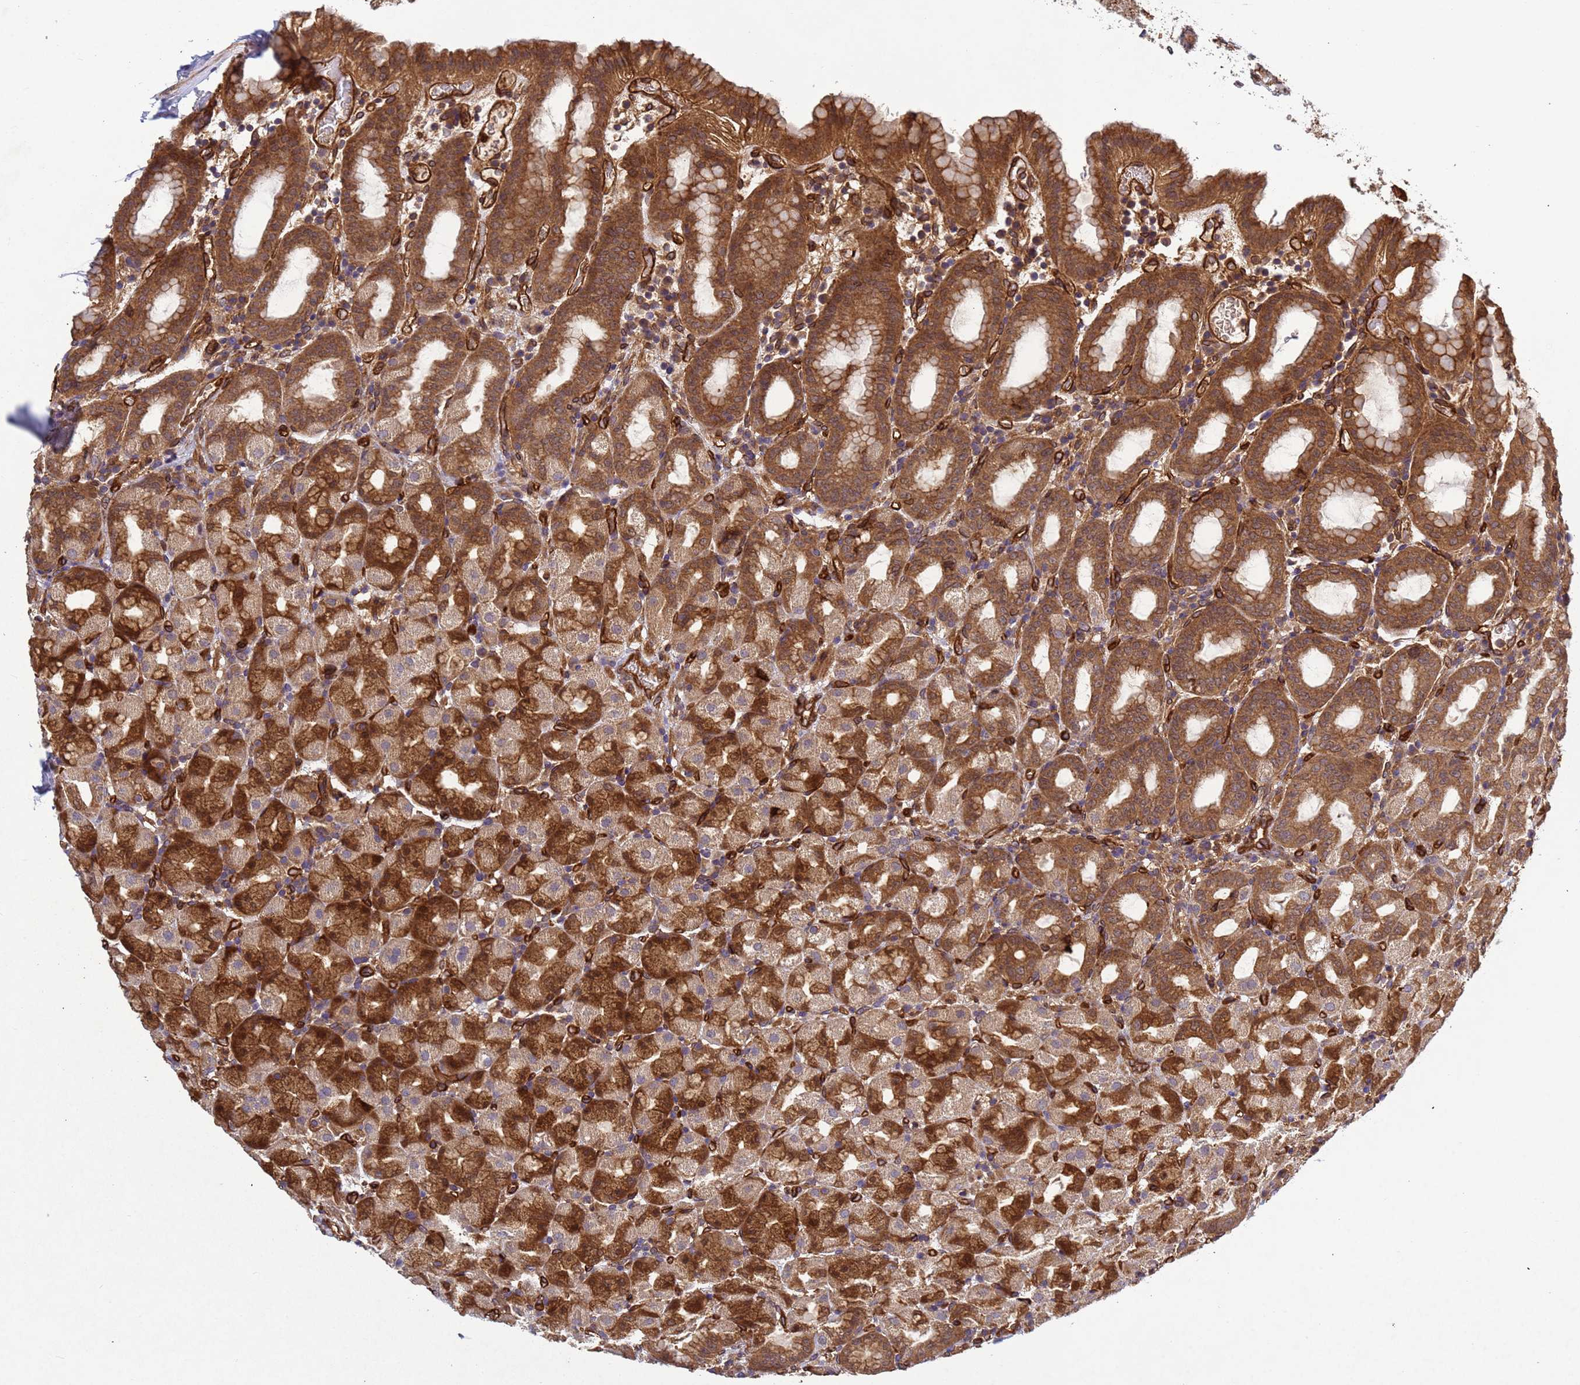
{"staining": {"intensity": "strong", "quantity": ">75%", "location": "cytoplasmic/membranous"}, "tissue": "stomach", "cell_type": "Glandular cells", "image_type": "normal", "snomed": [{"axis": "morphology", "description": "Normal tissue, NOS"}, {"axis": "topography", "description": "Stomach, upper"}, {"axis": "topography", "description": "Stomach, lower"}, {"axis": "topography", "description": "Small intestine"}], "caption": "About >75% of glandular cells in benign stomach display strong cytoplasmic/membranous protein staining as visualized by brown immunohistochemical staining.", "gene": "C8orf34", "patient": {"sex": "male", "age": 68}}